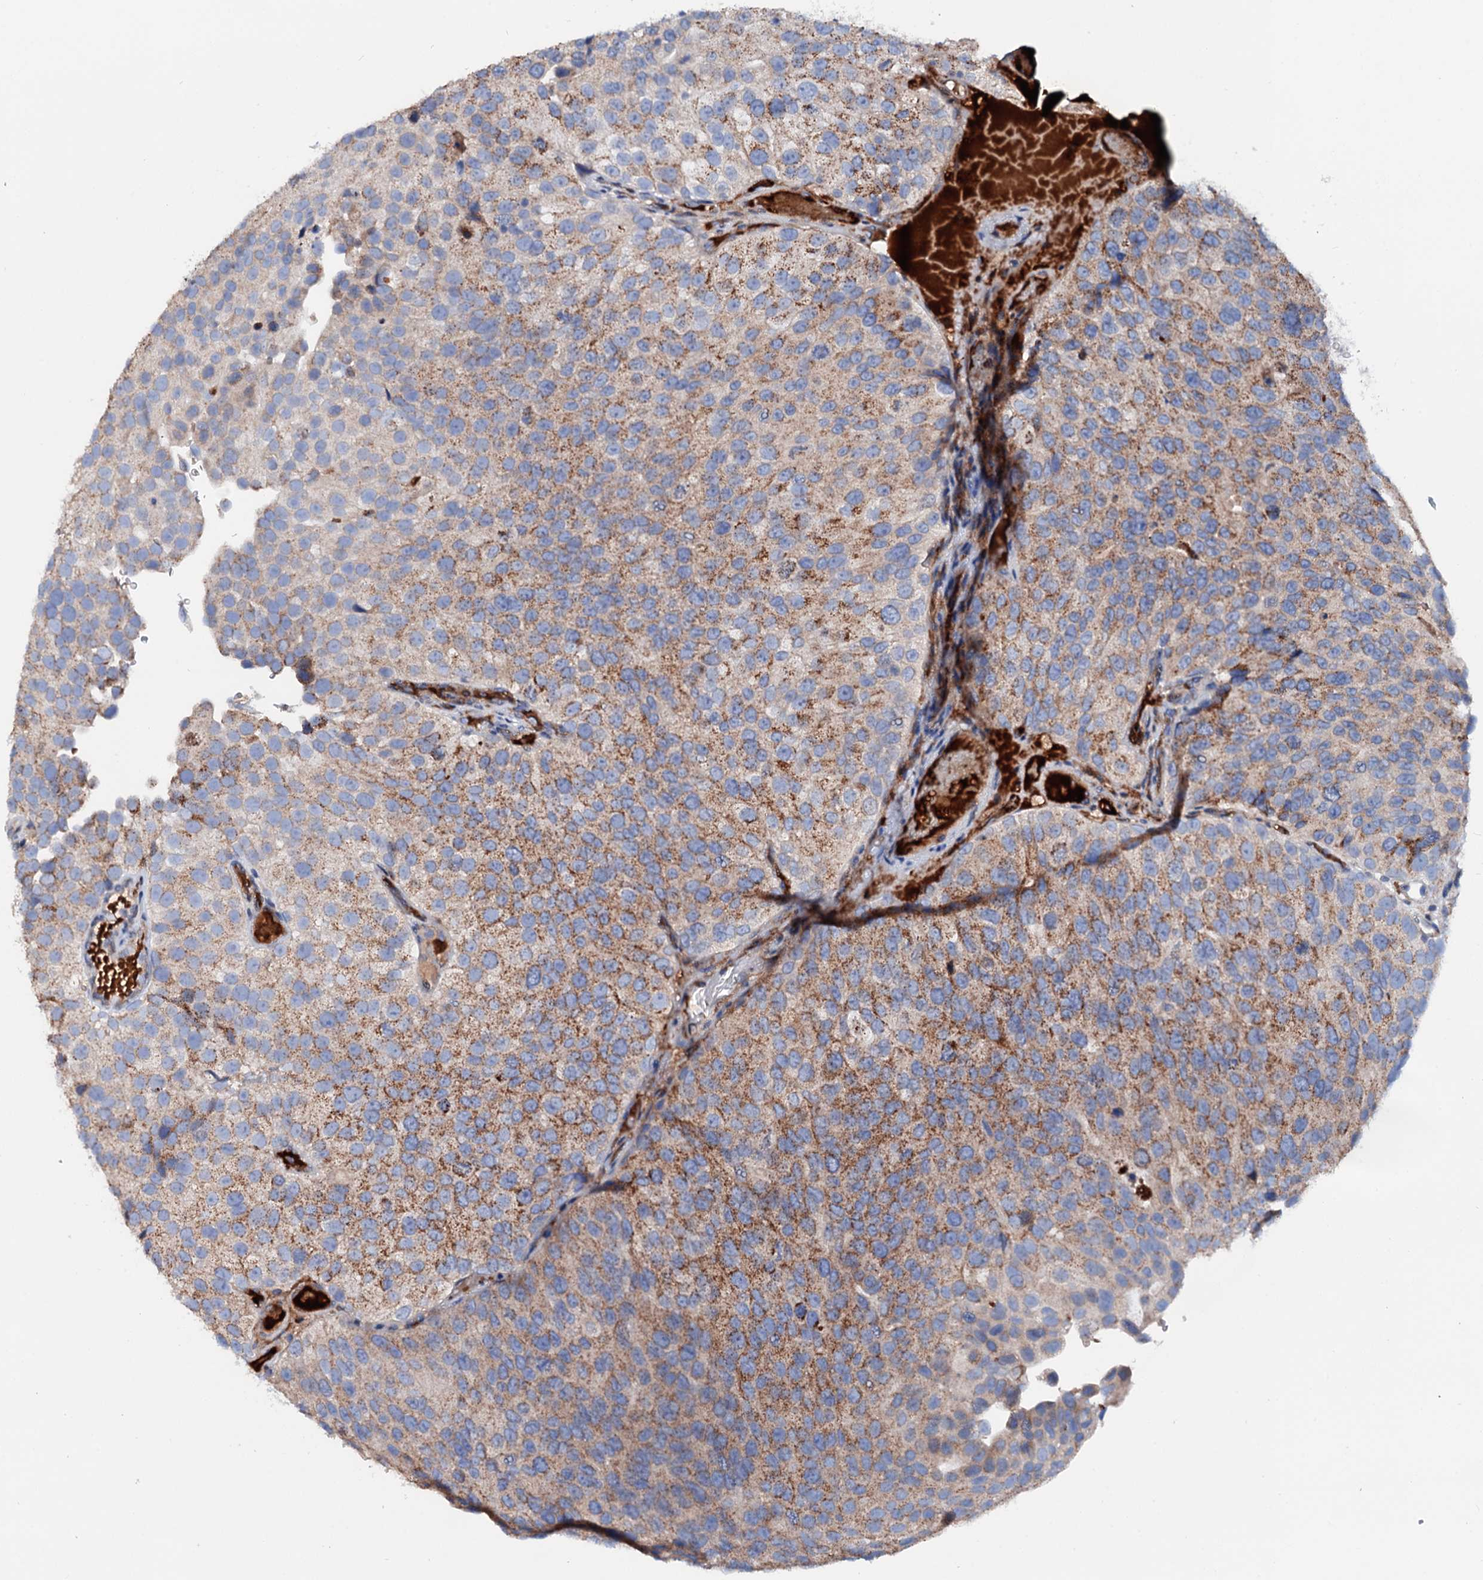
{"staining": {"intensity": "moderate", "quantity": "25%-75%", "location": "cytoplasmic/membranous"}, "tissue": "urothelial cancer", "cell_type": "Tumor cells", "image_type": "cancer", "snomed": [{"axis": "morphology", "description": "Urothelial carcinoma, Low grade"}, {"axis": "topography", "description": "Urinary bladder"}], "caption": "High-power microscopy captured an IHC micrograph of low-grade urothelial carcinoma, revealing moderate cytoplasmic/membranous positivity in approximately 25%-75% of tumor cells. (Stains: DAB in brown, nuclei in blue, Microscopy: brightfield microscopy at high magnification).", "gene": "SLC10A7", "patient": {"sex": "male", "age": 78}}